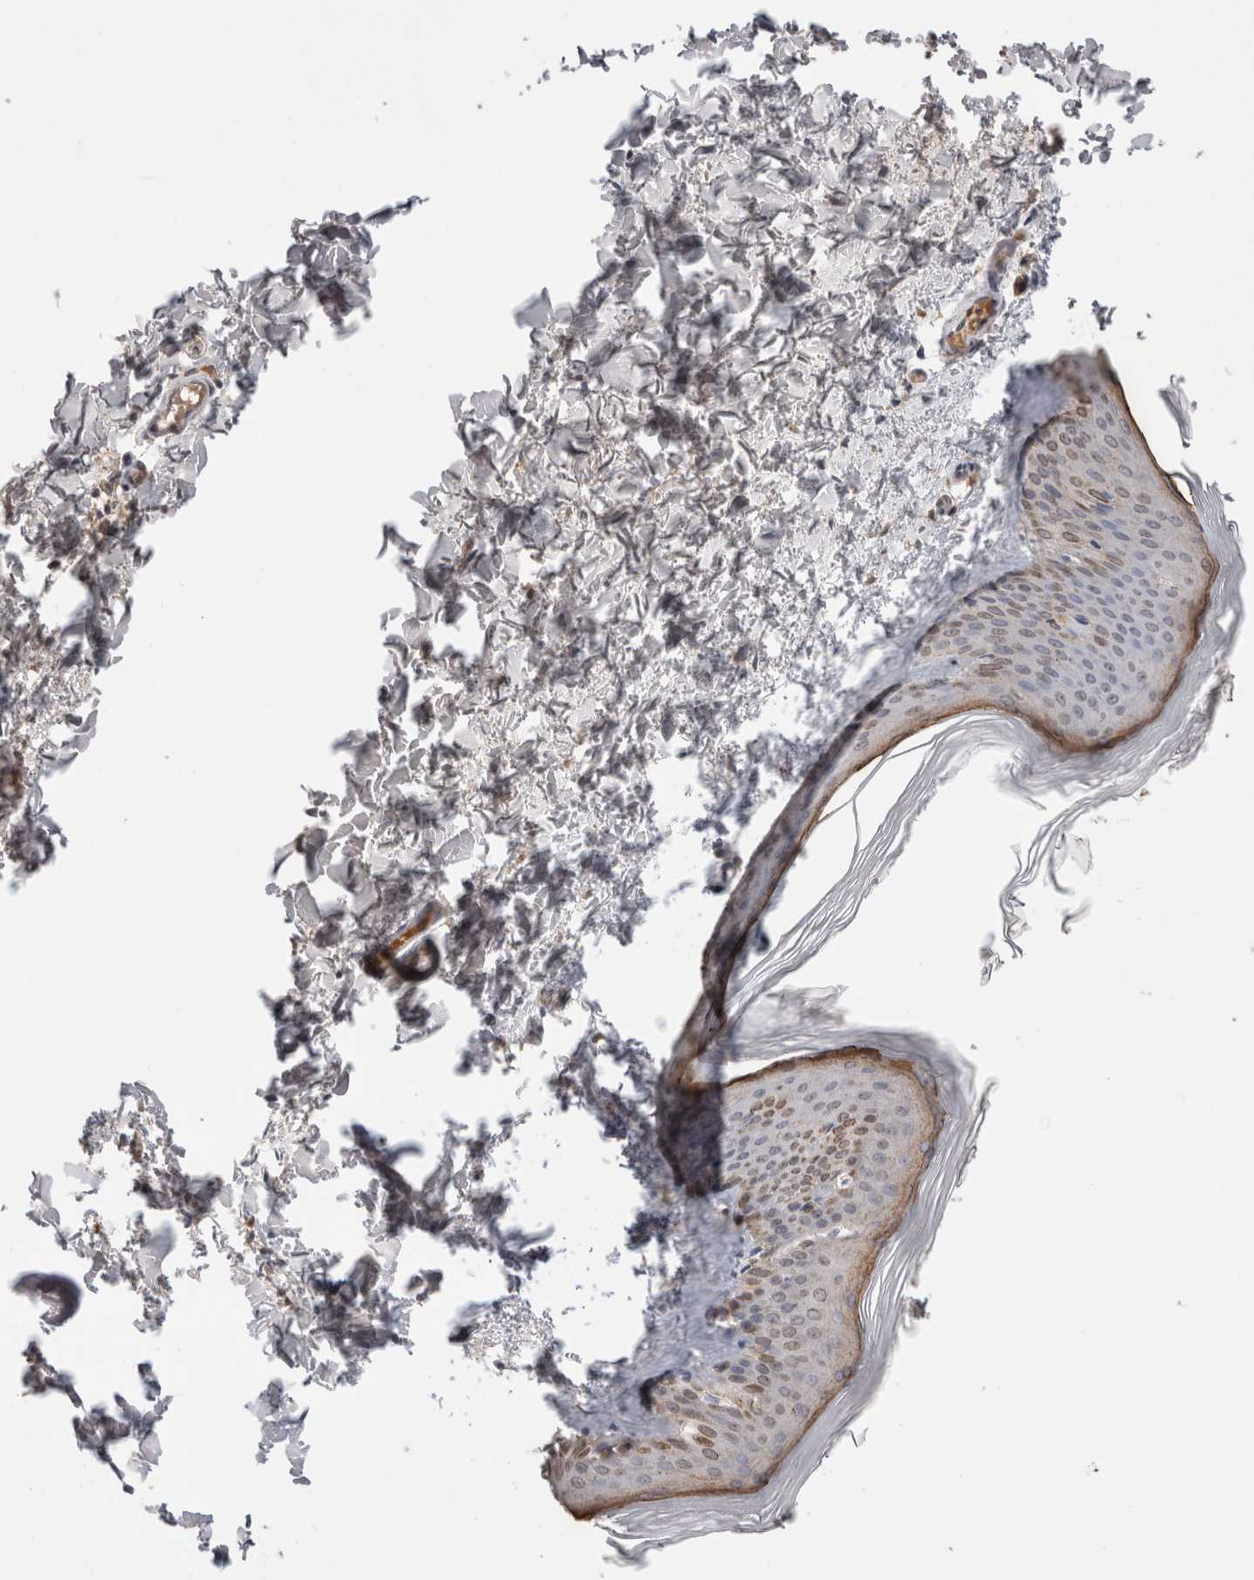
{"staining": {"intensity": "weak", "quantity": "25%-75%", "location": "cytoplasmic/membranous"}, "tissue": "skin", "cell_type": "Fibroblasts", "image_type": "normal", "snomed": [{"axis": "morphology", "description": "Normal tissue, NOS"}, {"axis": "topography", "description": "Skin"}], "caption": "Immunohistochemistry of unremarkable skin exhibits low levels of weak cytoplasmic/membranous expression in about 25%-75% of fibroblasts. (IHC, brightfield microscopy, high magnification).", "gene": "PPP3CC", "patient": {"sex": "female", "age": 27}}